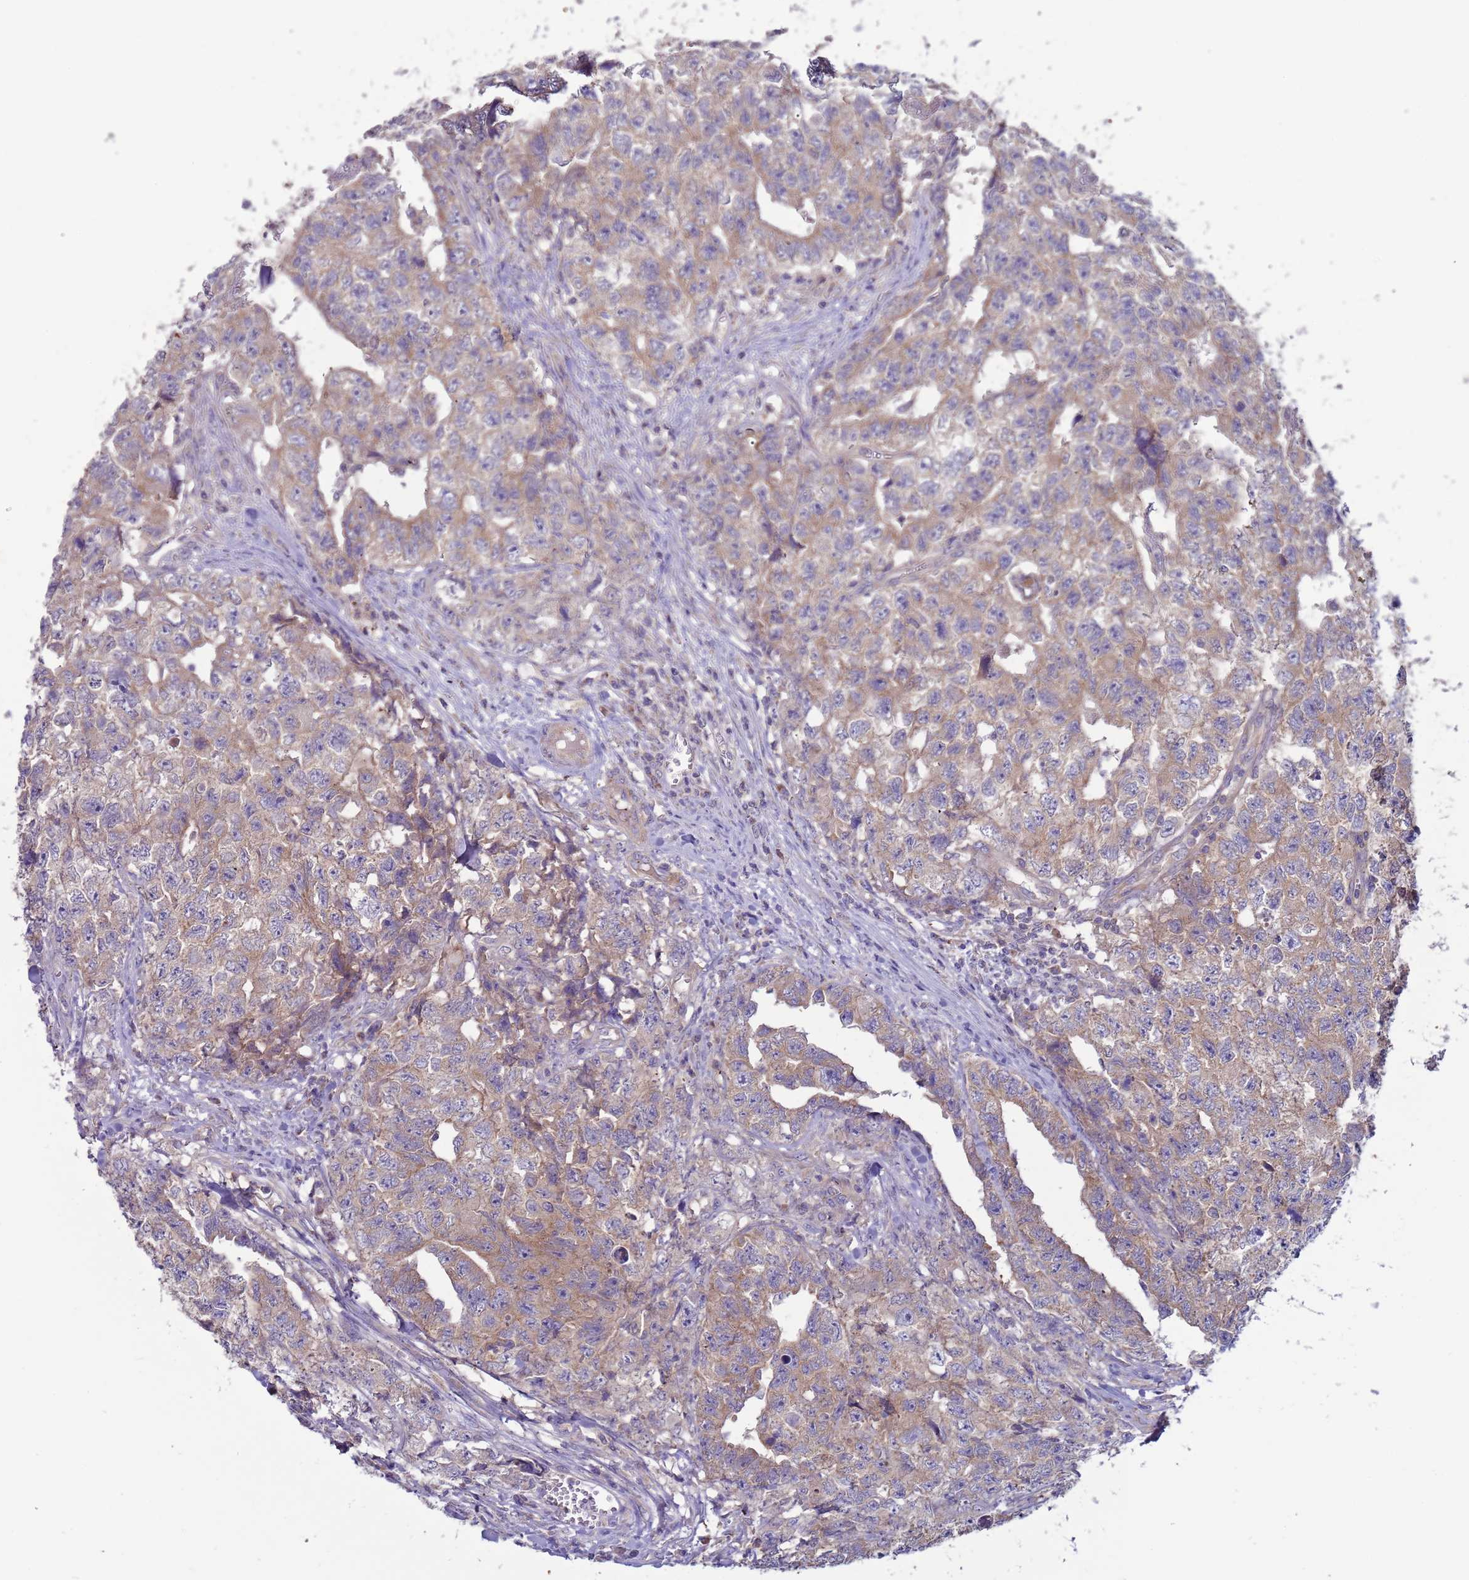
{"staining": {"intensity": "weak", "quantity": "25%-75%", "location": "cytoplasmic/membranous"}, "tissue": "testis cancer", "cell_type": "Tumor cells", "image_type": "cancer", "snomed": [{"axis": "morphology", "description": "Carcinoma, Embryonal, NOS"}, {"axis": "topography", "description": "Testis"}], "caption": "Immunohistochemical staining of human testis cancer (embryonal carcinoma) reveals low levels of weak cytoplasmic/membranous protein expression in about 25%-75% of tumor cells.", "gene": "UQCRQ", "patient": {"sex": "male", "age": 31}}